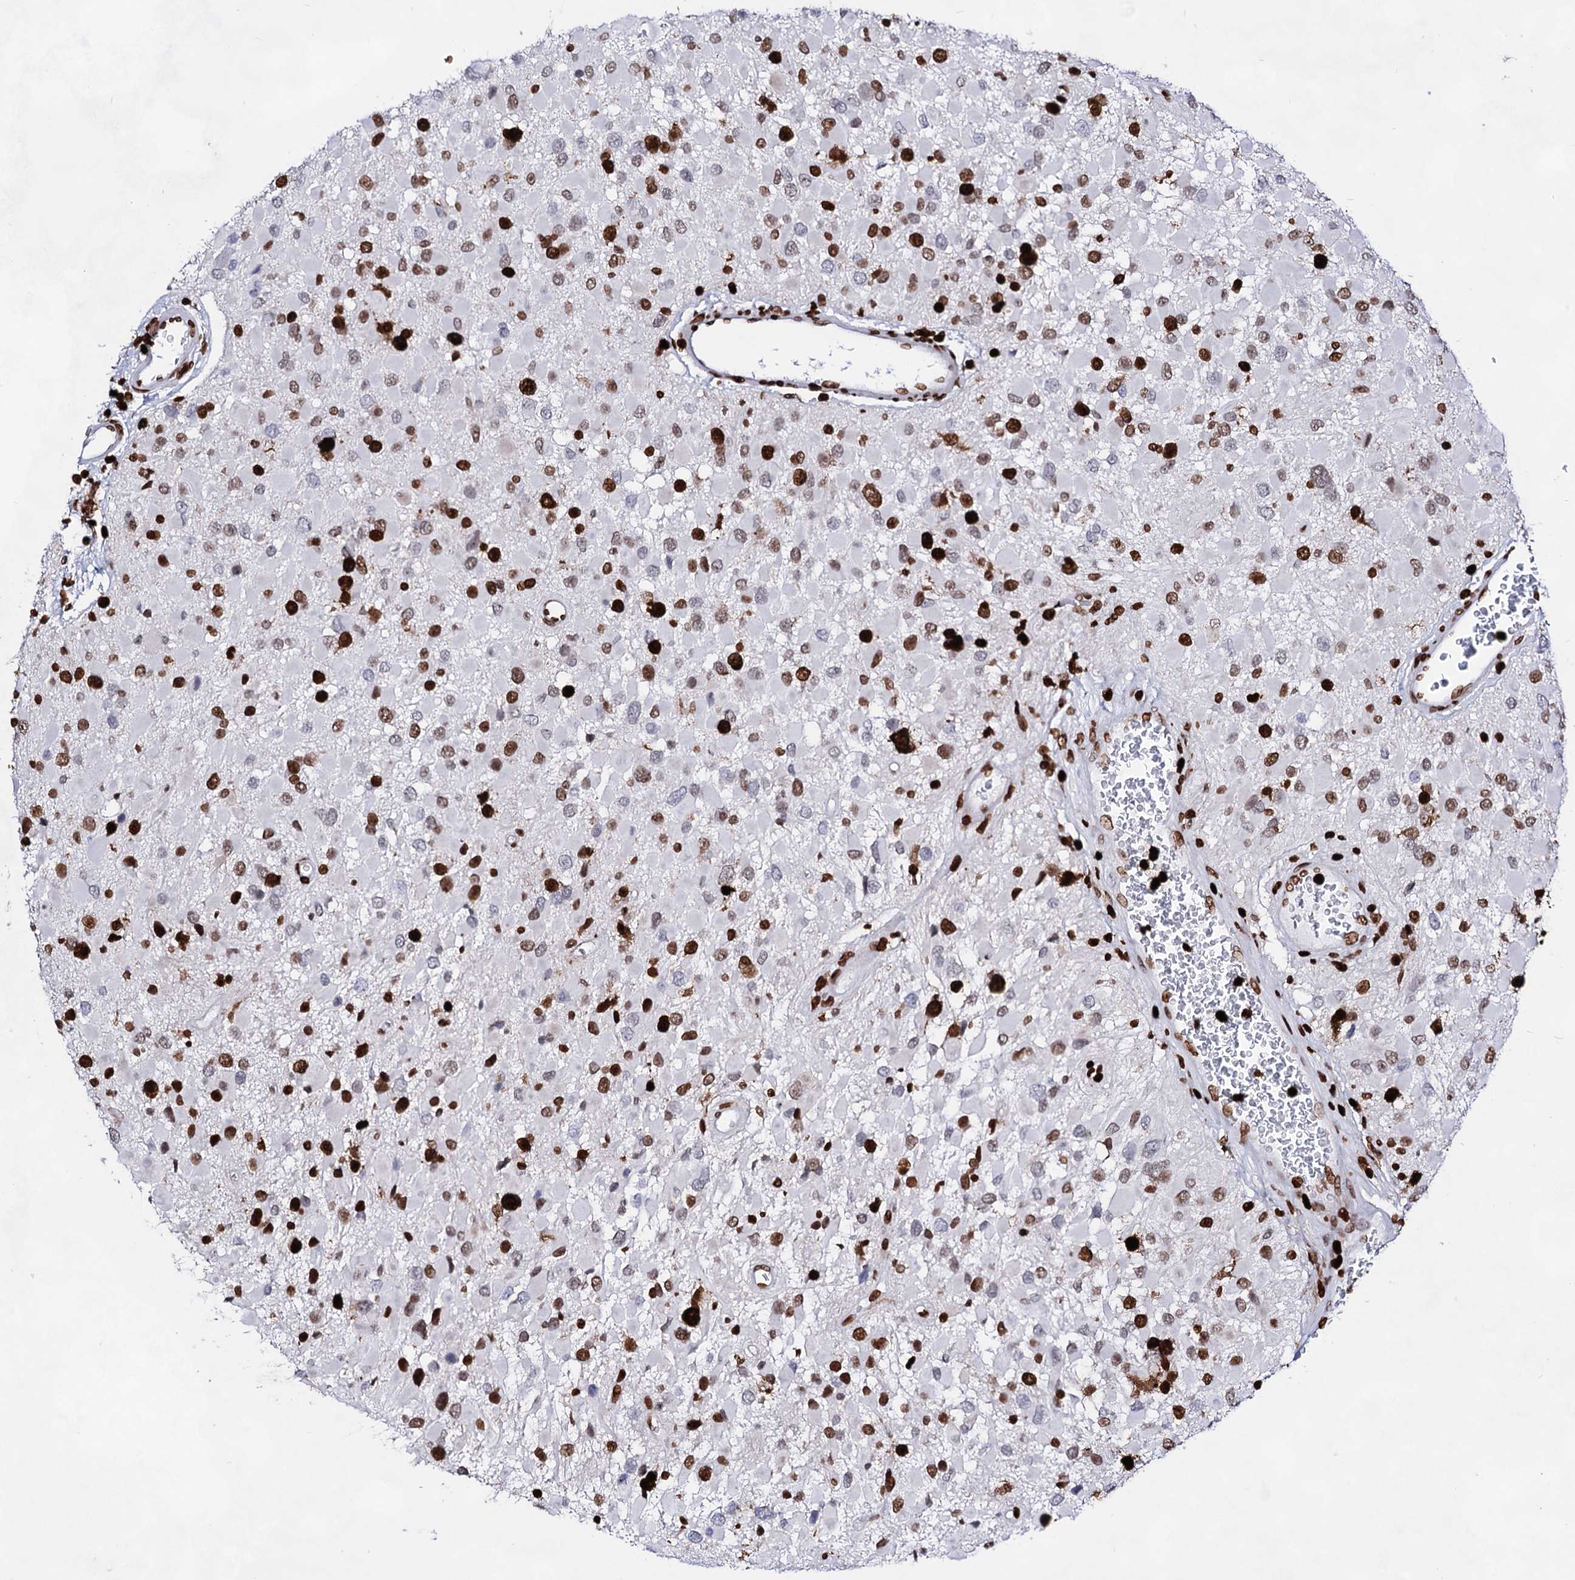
{"staining": {"intensity": "strong", "quantity": "25%-75%", "location": "nuclear"}, "tissue": "glioma", "cell_type": "Tumor cells", "image_type": "cancer", "snomed": [{"axis": "morphology", "description": "Glioma, malignant, High grade"}, {"axis": "topography", "description": "Brain"}], "caption": "A high-resolution photomicrograph shows immunohistochemistry (IHC) staining of malignant glioma (high-grade), which reveals strong nuclear expression in approximately 25%-75% of tumor cells. (brown staining indicates protein expression, while blue staining denotes nuclei).", "gene": "HMGB2", "patient": {"sex": "male", "age": 53}}